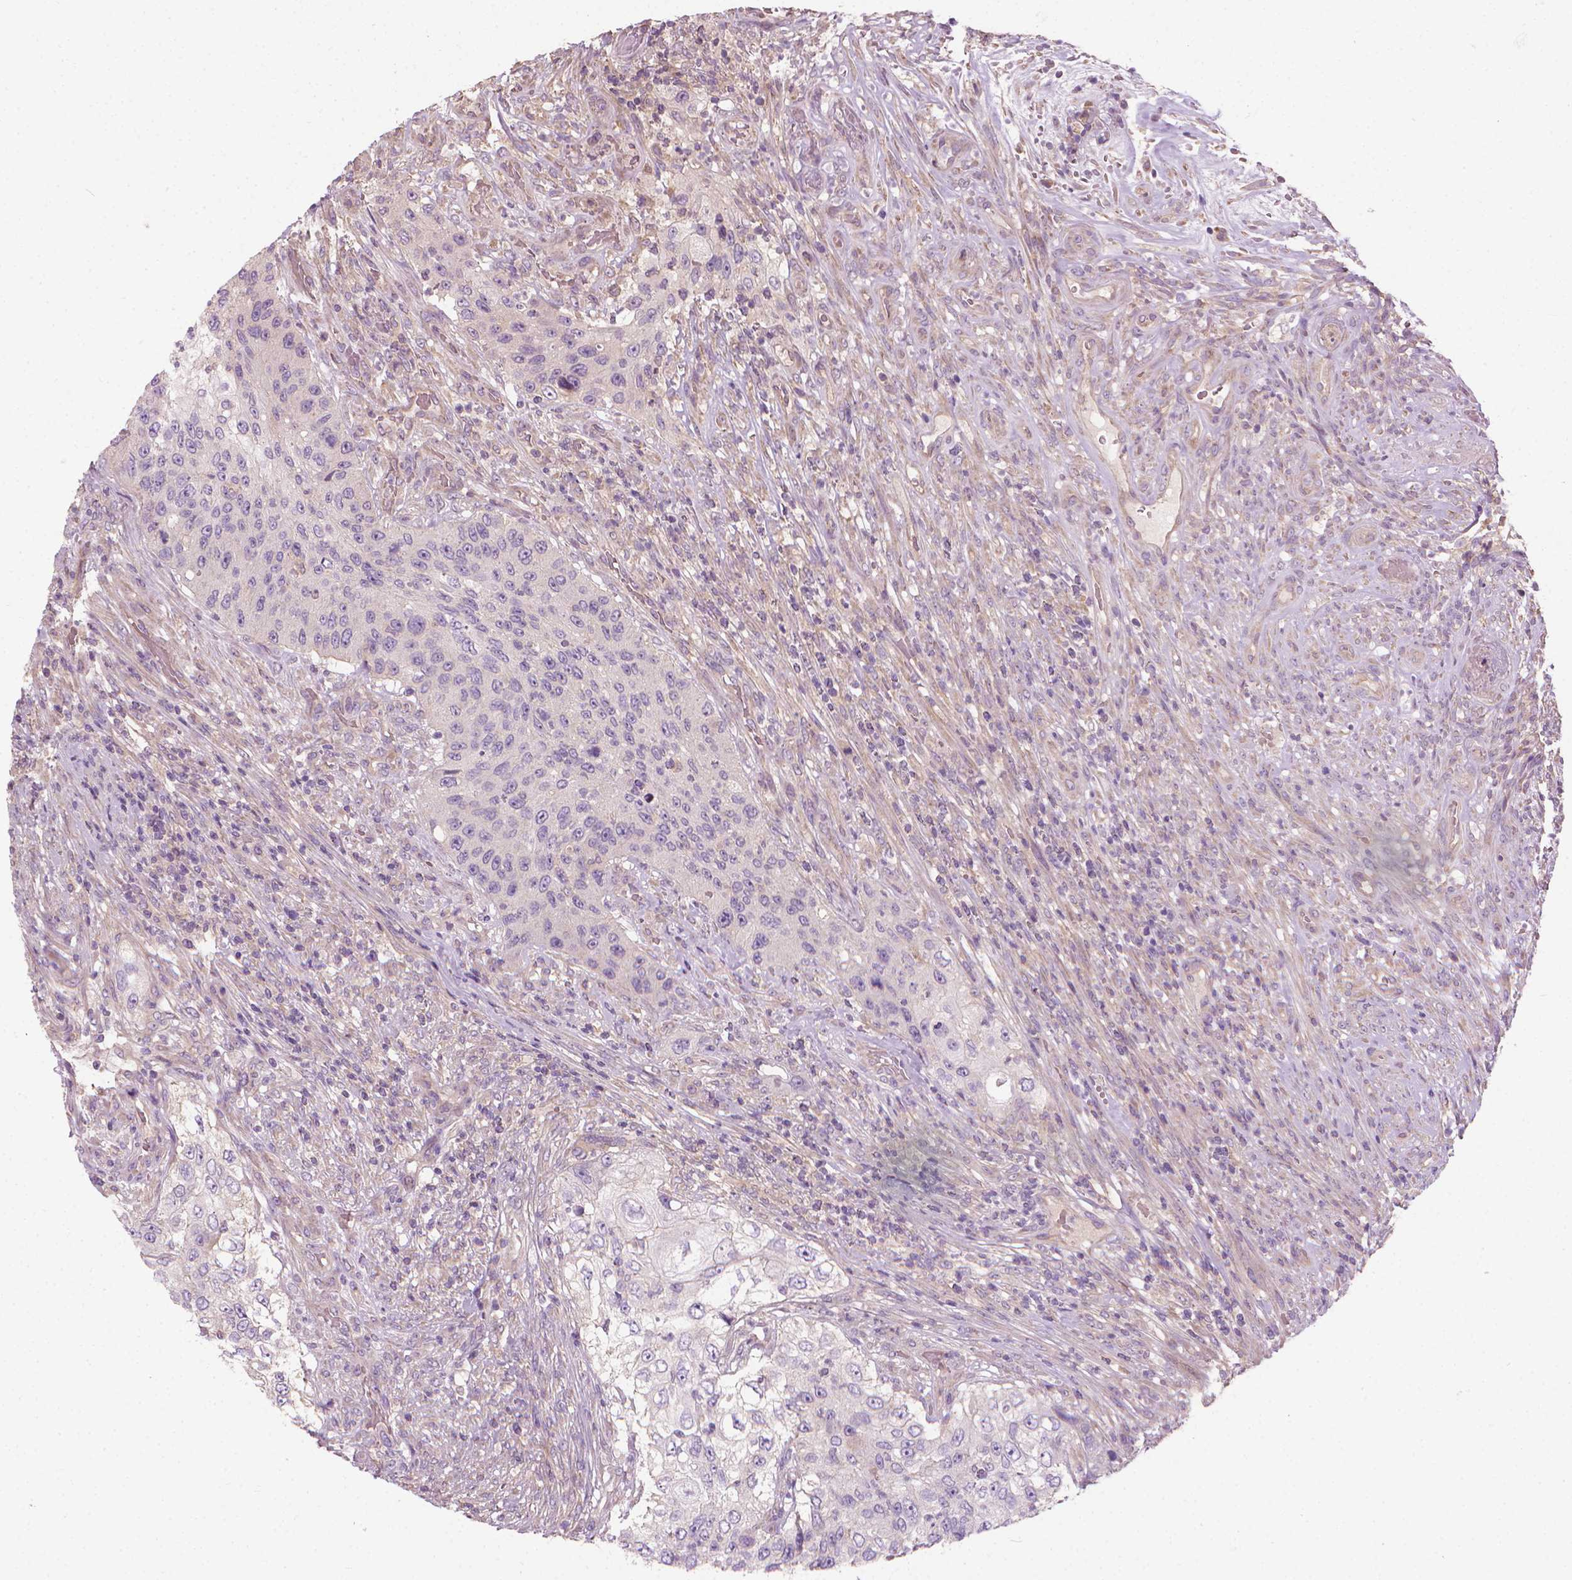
{"staining": {"intensity": "negative", "quantity": "none", "location": "none"}, "tissue": "urothelial cancer", "cell_type": "Tumor cells", "image_type": "cancer", "snomed": [{"axis": "morphology", "description": "Urothelial carcinoma, High grade"}, {"axis": "topography", "description": "Urinary bladder"}], "caption": "High magnification brightfield microscopy of high-grade urothelial carcinoma stained with DAB (brown) and counterstained with hematoxylin (blue): tumor cells show no significant staining. (Immunohistochemistry, brightfield microscopy, high magnification).", "gene": "RIIAD1", "patient": {"sex": "female", "age": 60}}